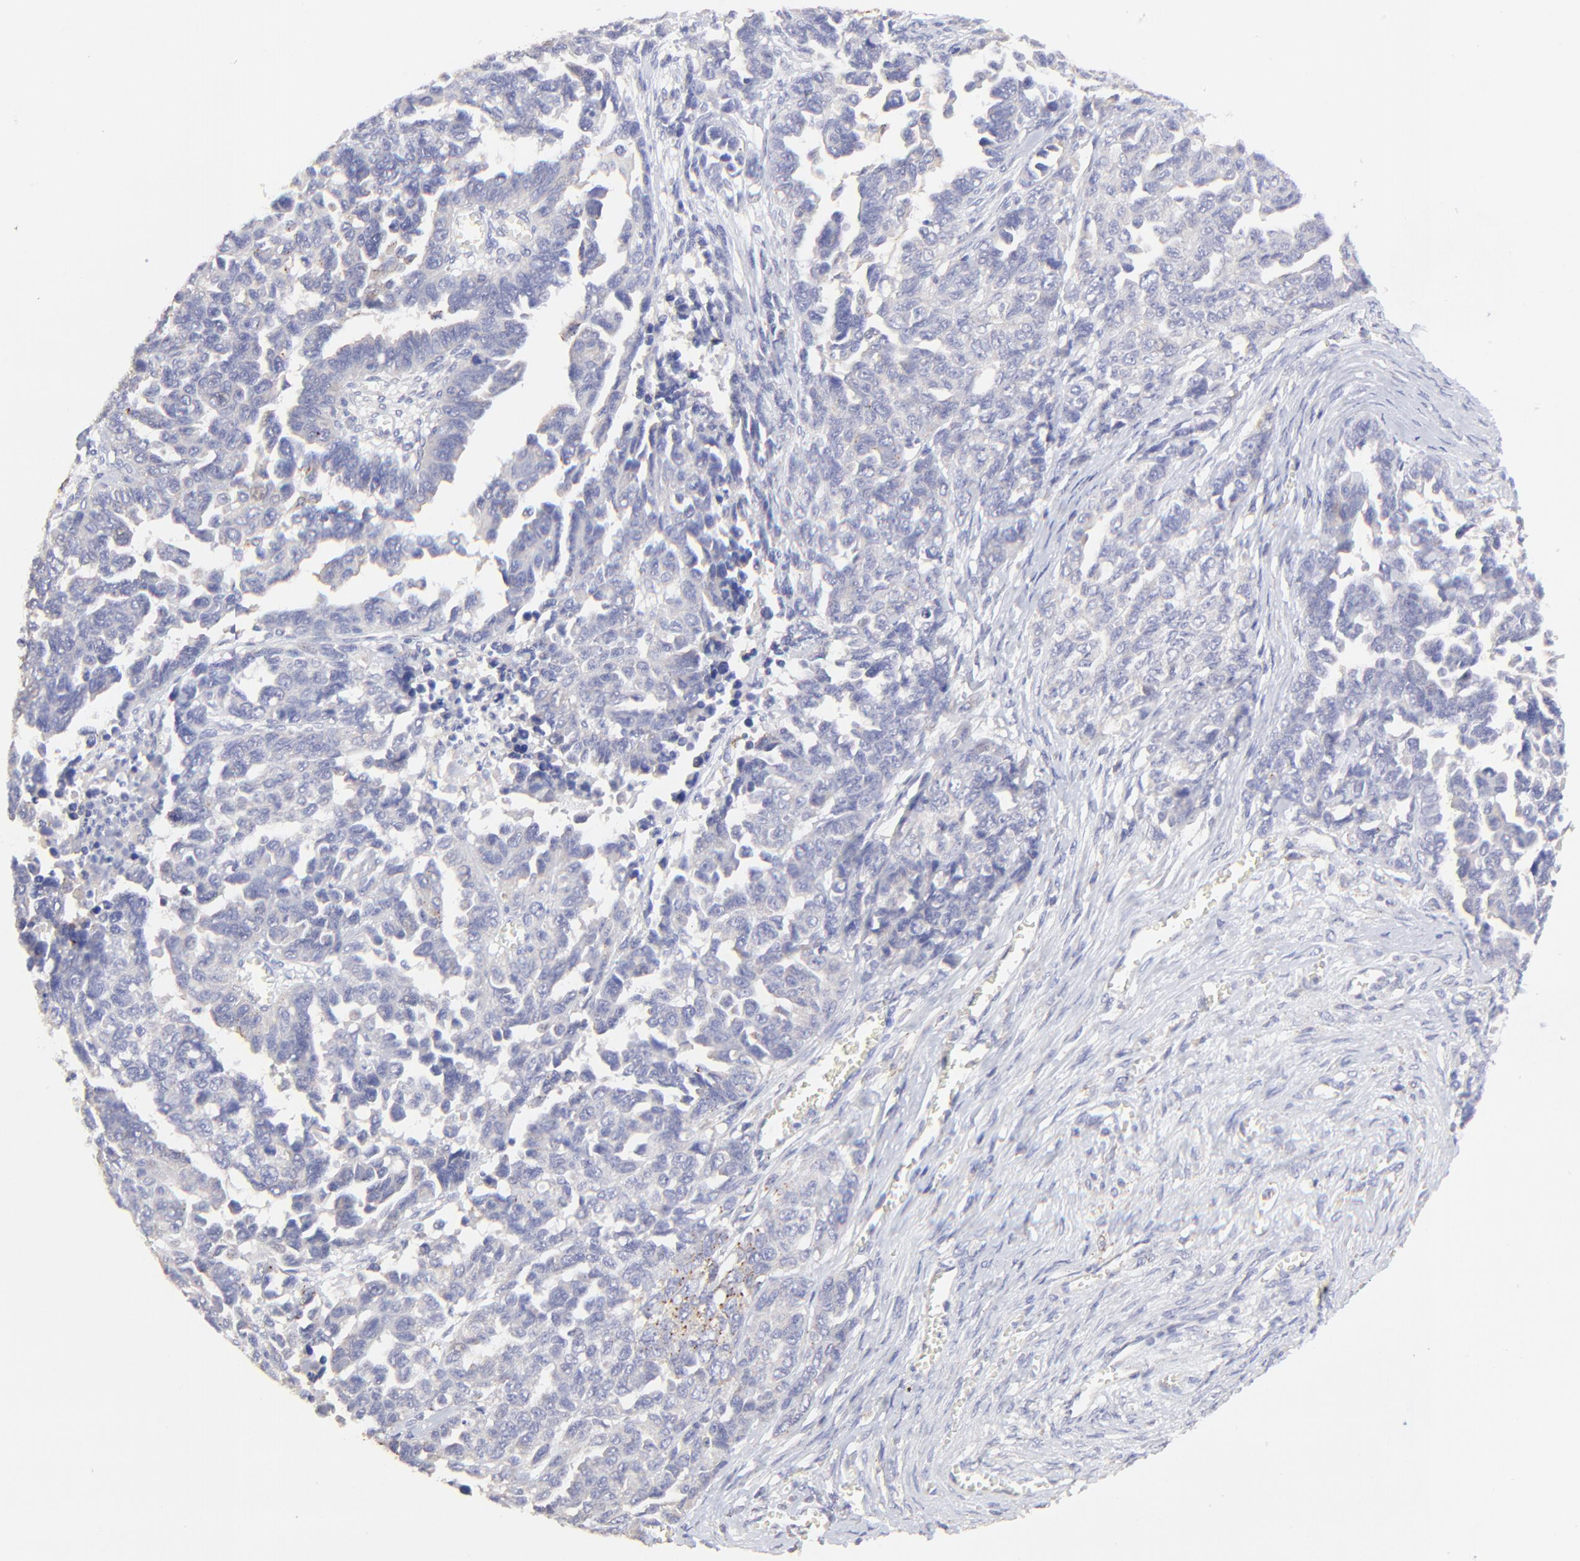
{"staining": {"intensity": "weak", "quantity": "<25%", "location": "cytoplasmic/membranous"}, "tissue": "ovarian cancer", "cell_type": "Tumor cells", "image_type": "cancer", "snomed": [{"axis": "morphology", "description": "Cystadenocarcinoma, serous, NOS"}, {"axis": "topography", "description": "Ovary"}], "caption": "A micrograph of human serous cystadenocarcinoma (ovarian) is negative for staining in tumor cells.", "gene": "LHFPL1", "patient": {"sex": "female", "age": 69}}